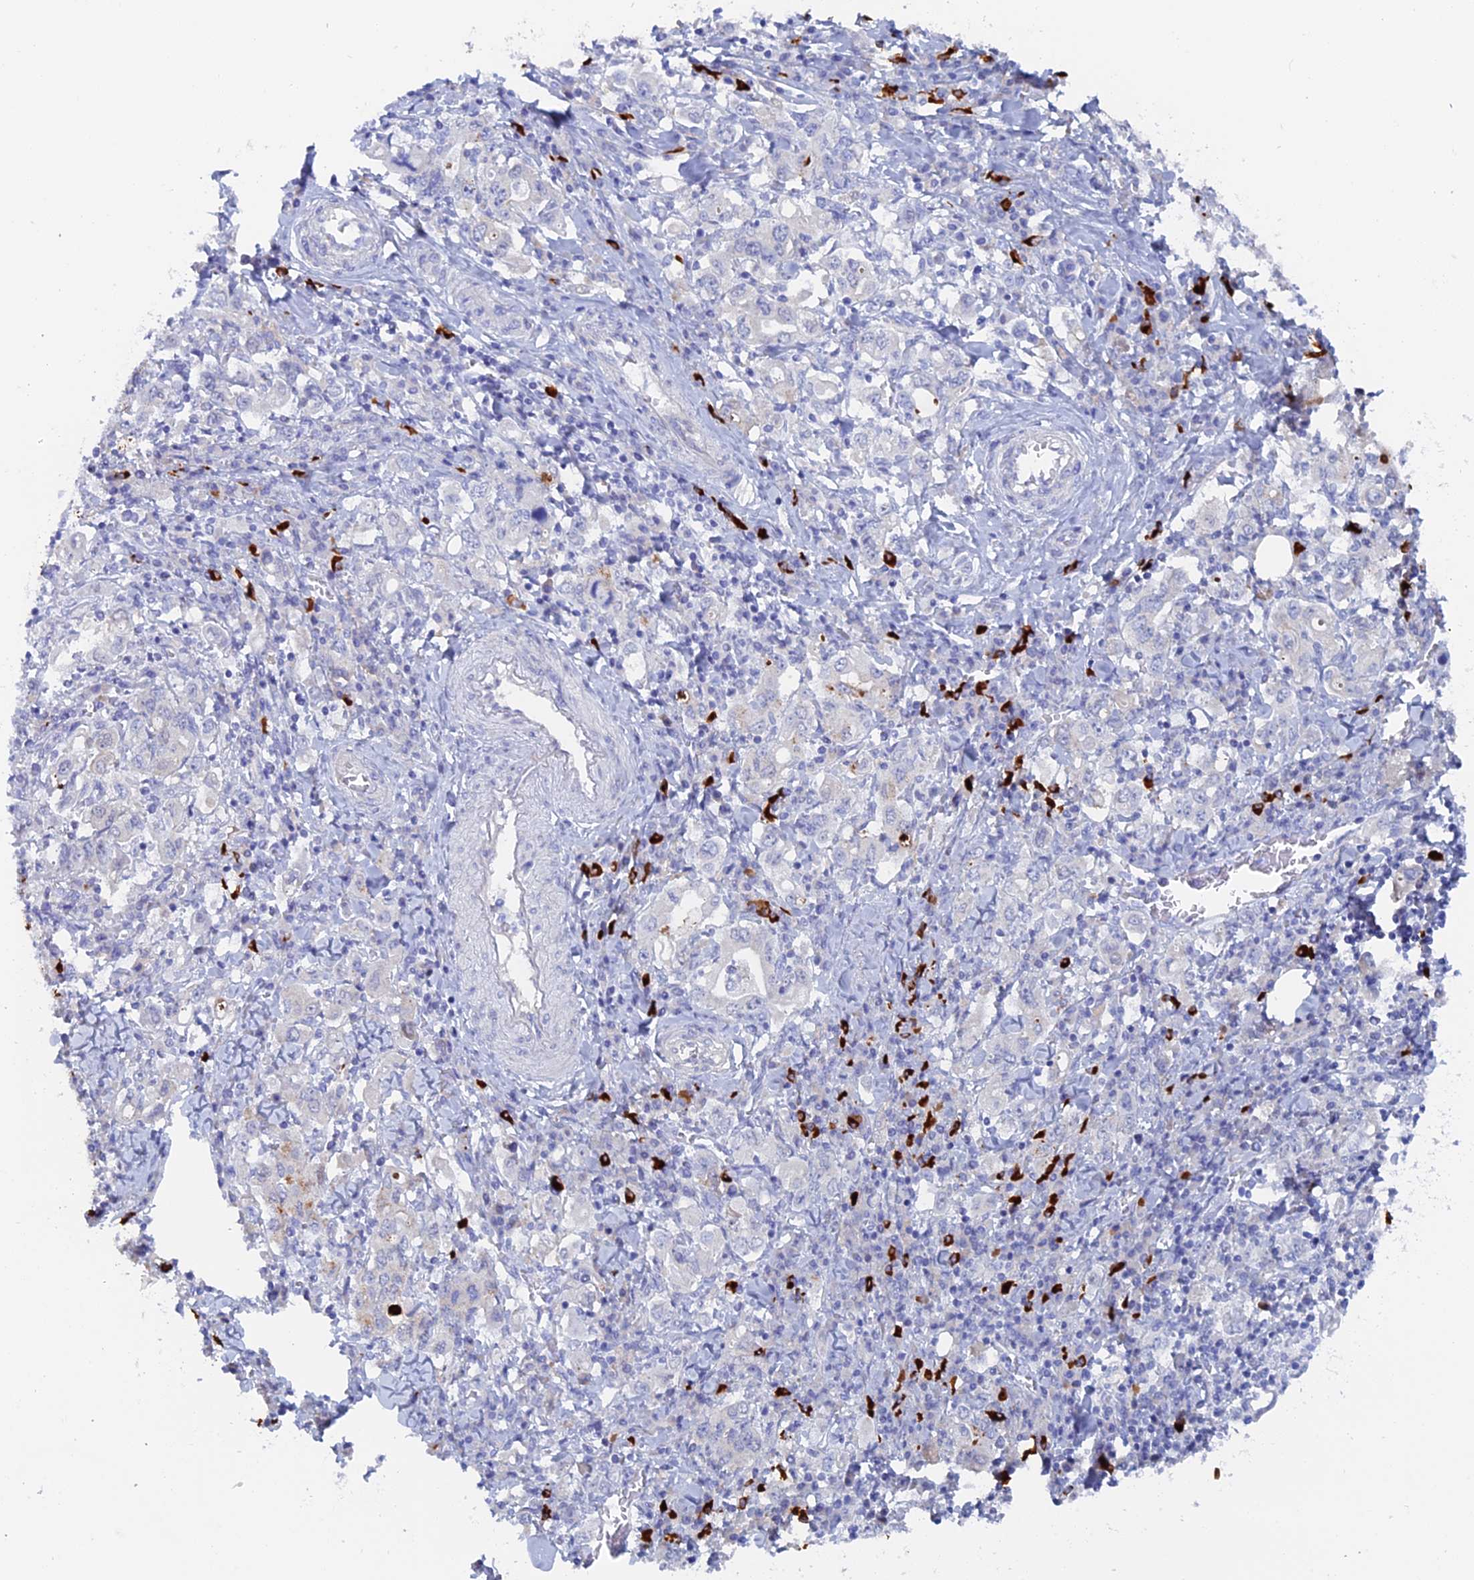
{"staining": {"intensity": "negative", "quantity": "none", "location": "none"}, "tissue": "stomach cancer", "cell_type": "Tumor cells", "image_type": "cancer", "snomed": [{"axis": "morphology", "description": "Adenocarcinoma, NOS"}, {"axis": "topography", "description": "Stomach, upper"}], "caption": "An image of human adenocarcinoma (stomach) is negative for staining in tumor cells. Brightfield microscopy of immunohistochemistry stained with DAB (brown) and hematoxylin (blue), captured at high magnification.", "gene": "DACT3", "patient": {"sex": "male", "age": 62}}